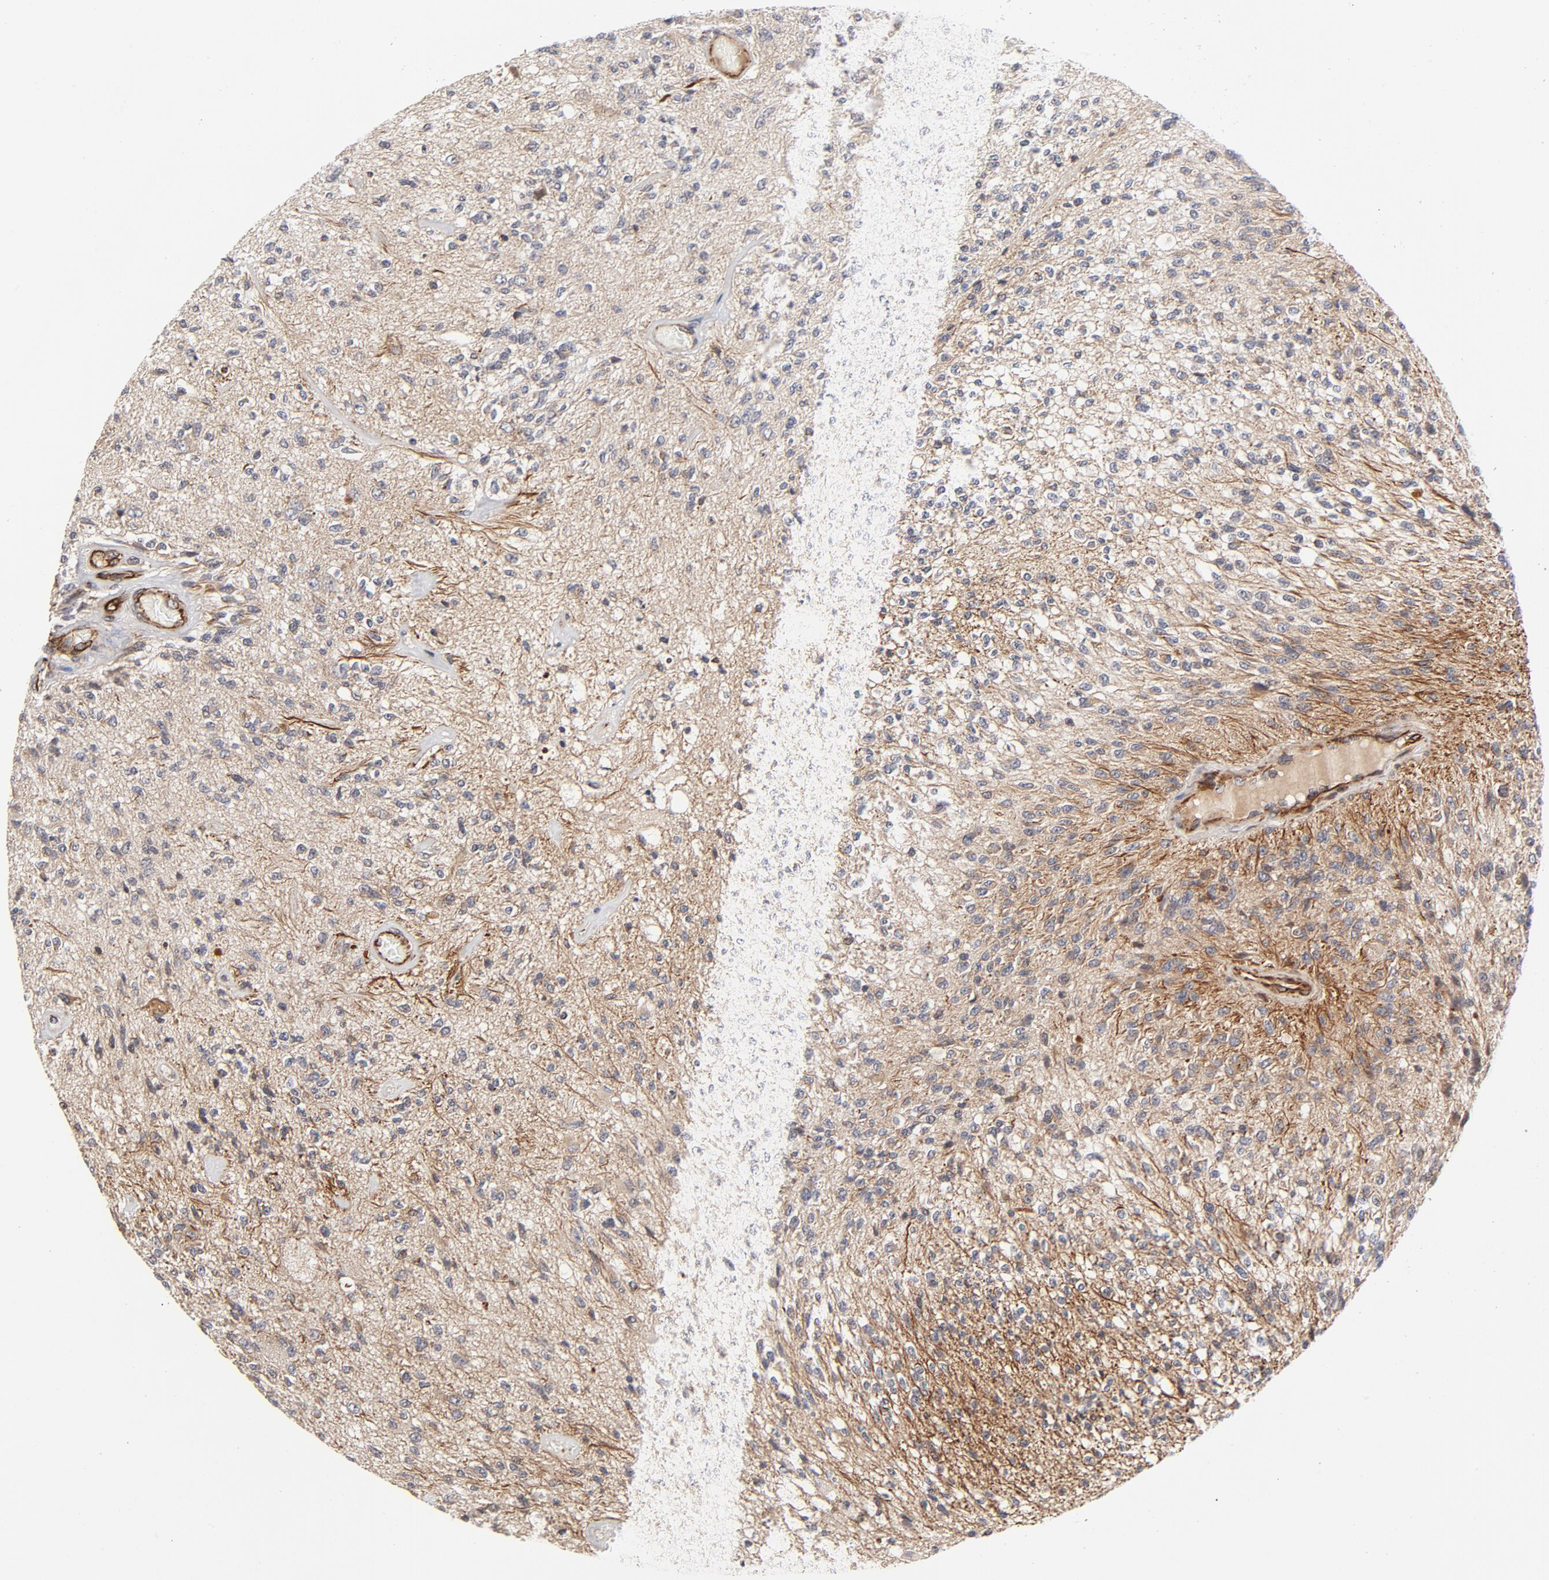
{"staining": {"intensity": "moderate", "quantity": "25%-75%", "location": "cytoplasmic/membranous"}, "tissue": "glioma", "cell_type": "Tumor cells", "image_type": "cancer", "snomed": [{"axis": "morphology", "description": "Normal tissue, NOS"}, {"axis": "morphology", "description": "Glioma, malignant, High grade"}, {"axis": "topography", "description": "Cerebral cortex"}], "caption": "Immunohistochemistry photomicrograph of neoplastic tissue: human malignant high-grade glioma stained using IHC reveals medium levels of moderate protein expression localized specifically in the cytoplasmic/membranous of tumor cells, appearing as a cytoplasmic/membranous brown color.", "gene": "DNAAF2", "patient": {"sex": "male", "age": 77}}